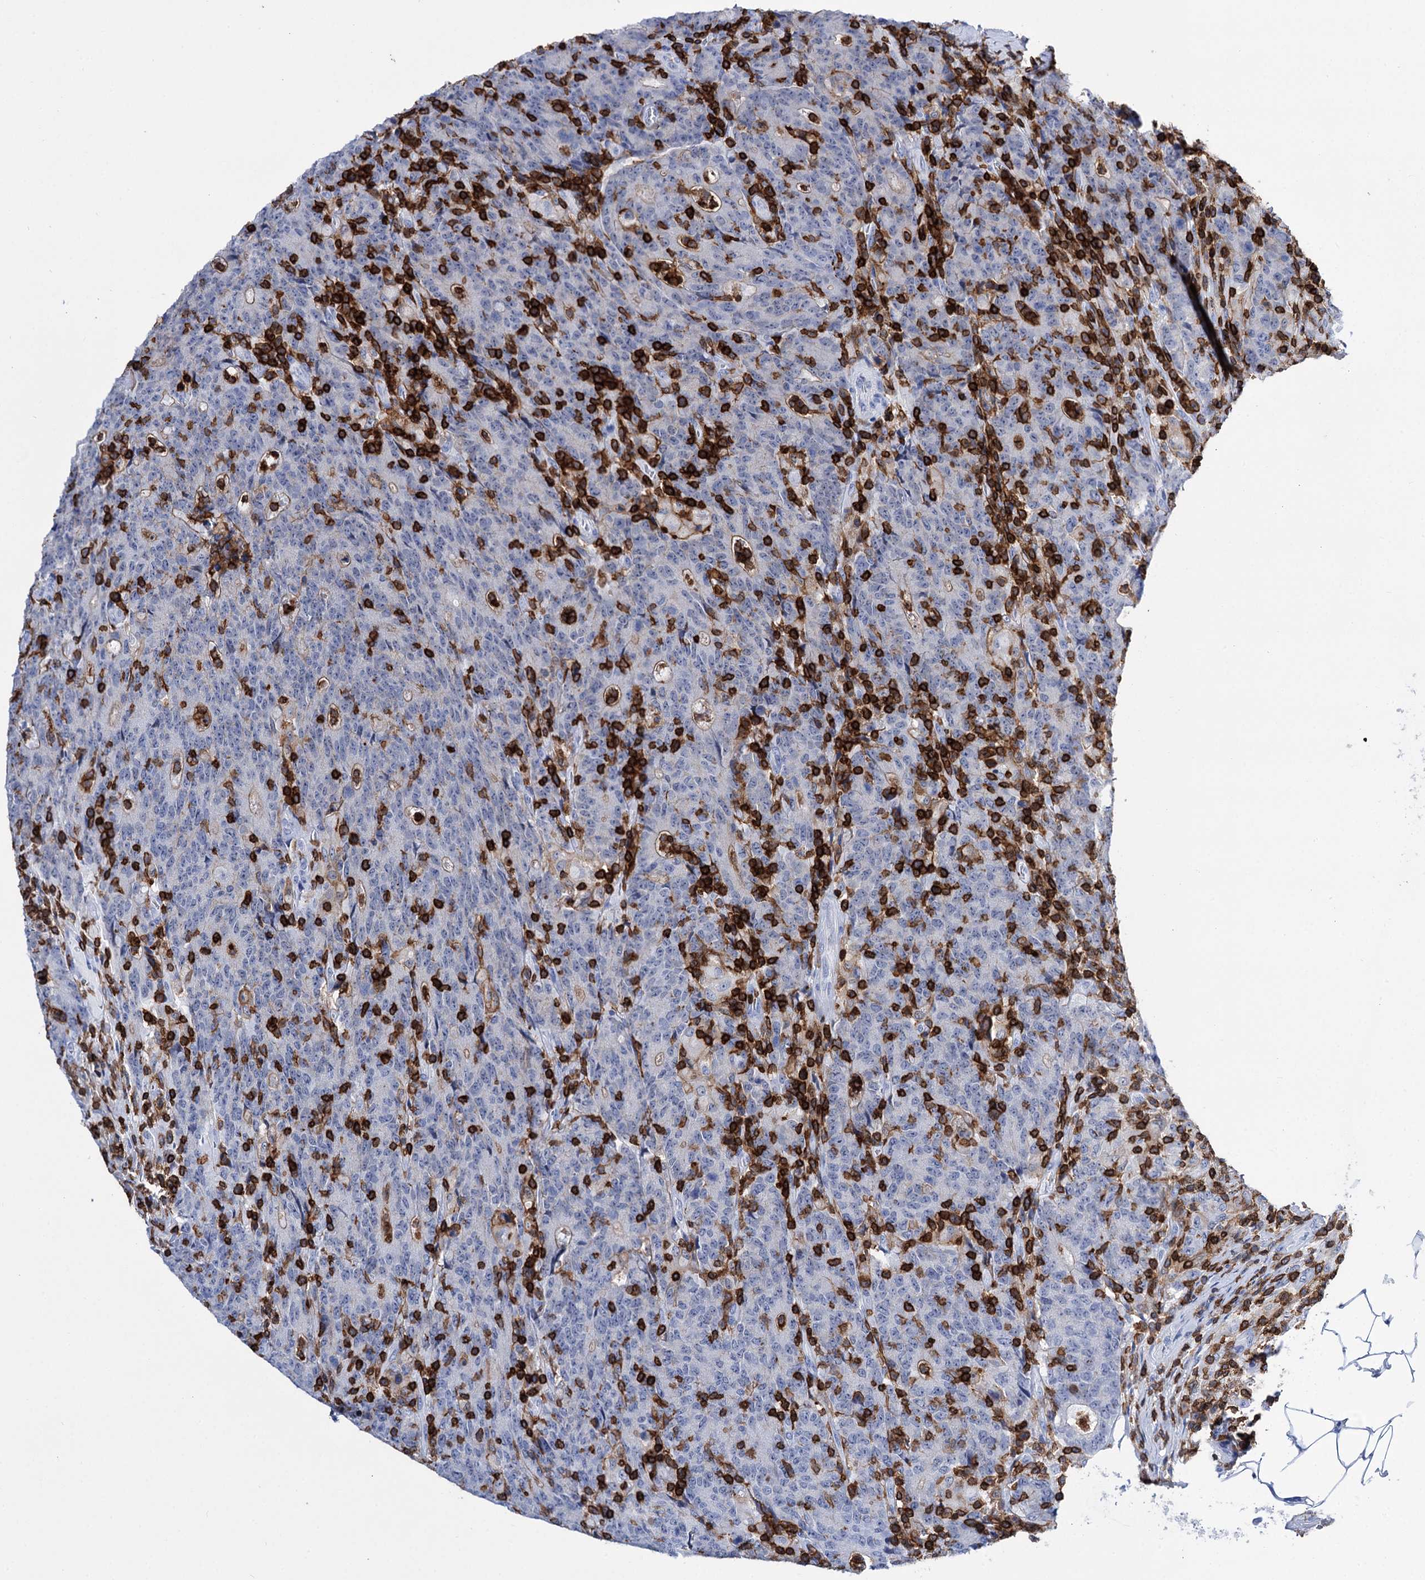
{"staining": {"intensity": "weak", "quantity": "<25%", "location": "cytoplasmic/membranous"}, "tissue": "colorectal cancer", "cell_type": "Tumor cells", "image_type": "cancer", "snomed": [{"axis": "morphology", "description": "Adenocarcinoma, NOS"}, {"axis": "topography", "description": "Colon"}], "caption": "An immunohistochemistry (IHC) photomicrograph of colorectal cancer (adenocarcinoma) is shown. There is no staining in tumor cells of colorectal cancer (adenocarcinoma).", "gene": "DEF6", "patient": {"sex": "female", "age": 75}}